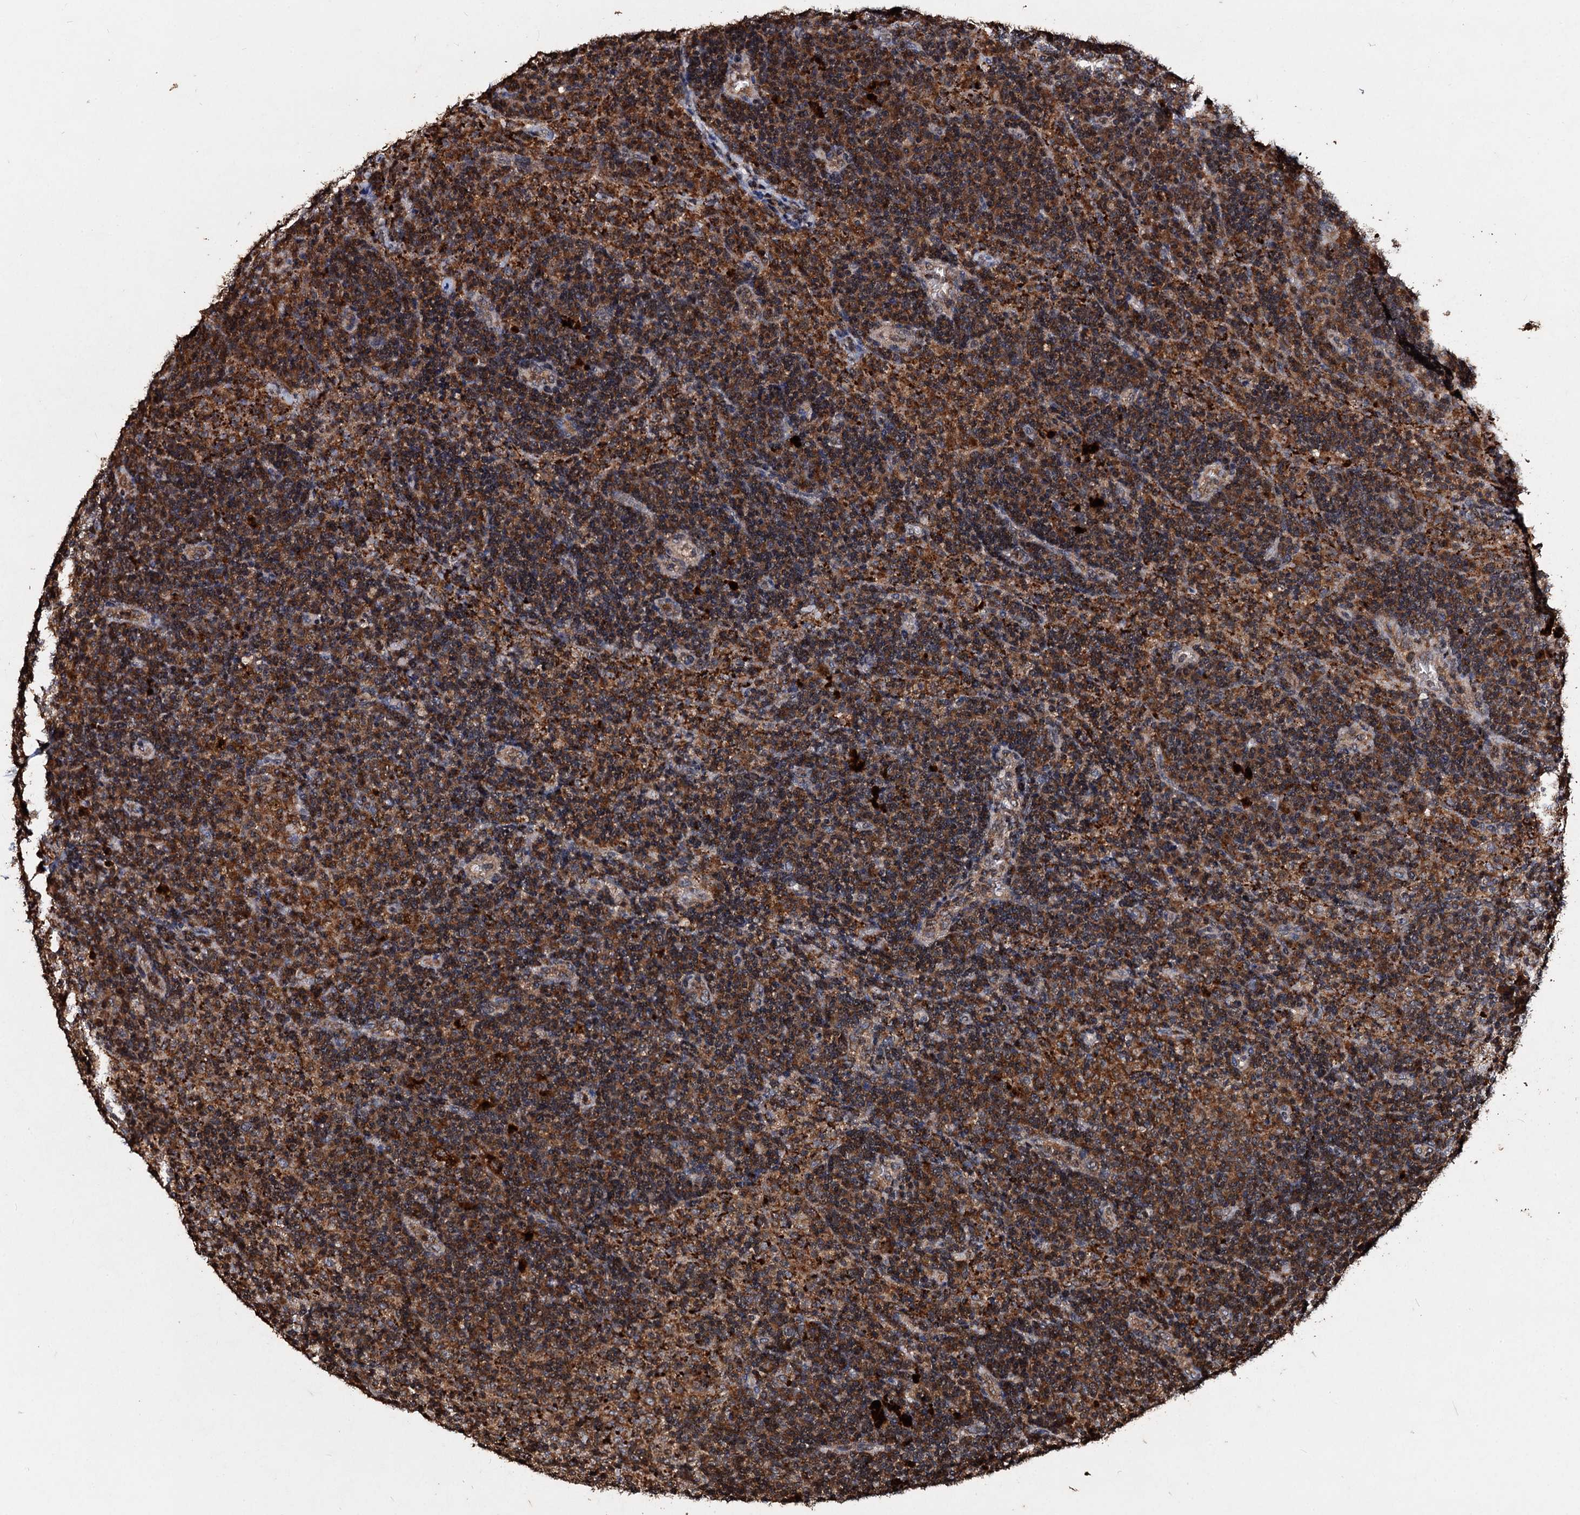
{"staining": {"intensity": "weak", "quantity": "25%-75%", "location": "cytoplasmic/membranous"}, "tissue": "lymph node", "cell_type": "Germinal center cells", "image_type": "normal", "snomed": [{"axis": "morphology", "description": "Normal tissue, NOS"}, {"axis": "topography", "description": "Lymph node"}], "caption": "Protein staining of unremarkable lymph node displays weak cytoplasmic/membranous staining in about 25%-75% of germinal center cells.", "gene": "NOTCH2NLA", "patient": {"sex": "female", "age": 70}}